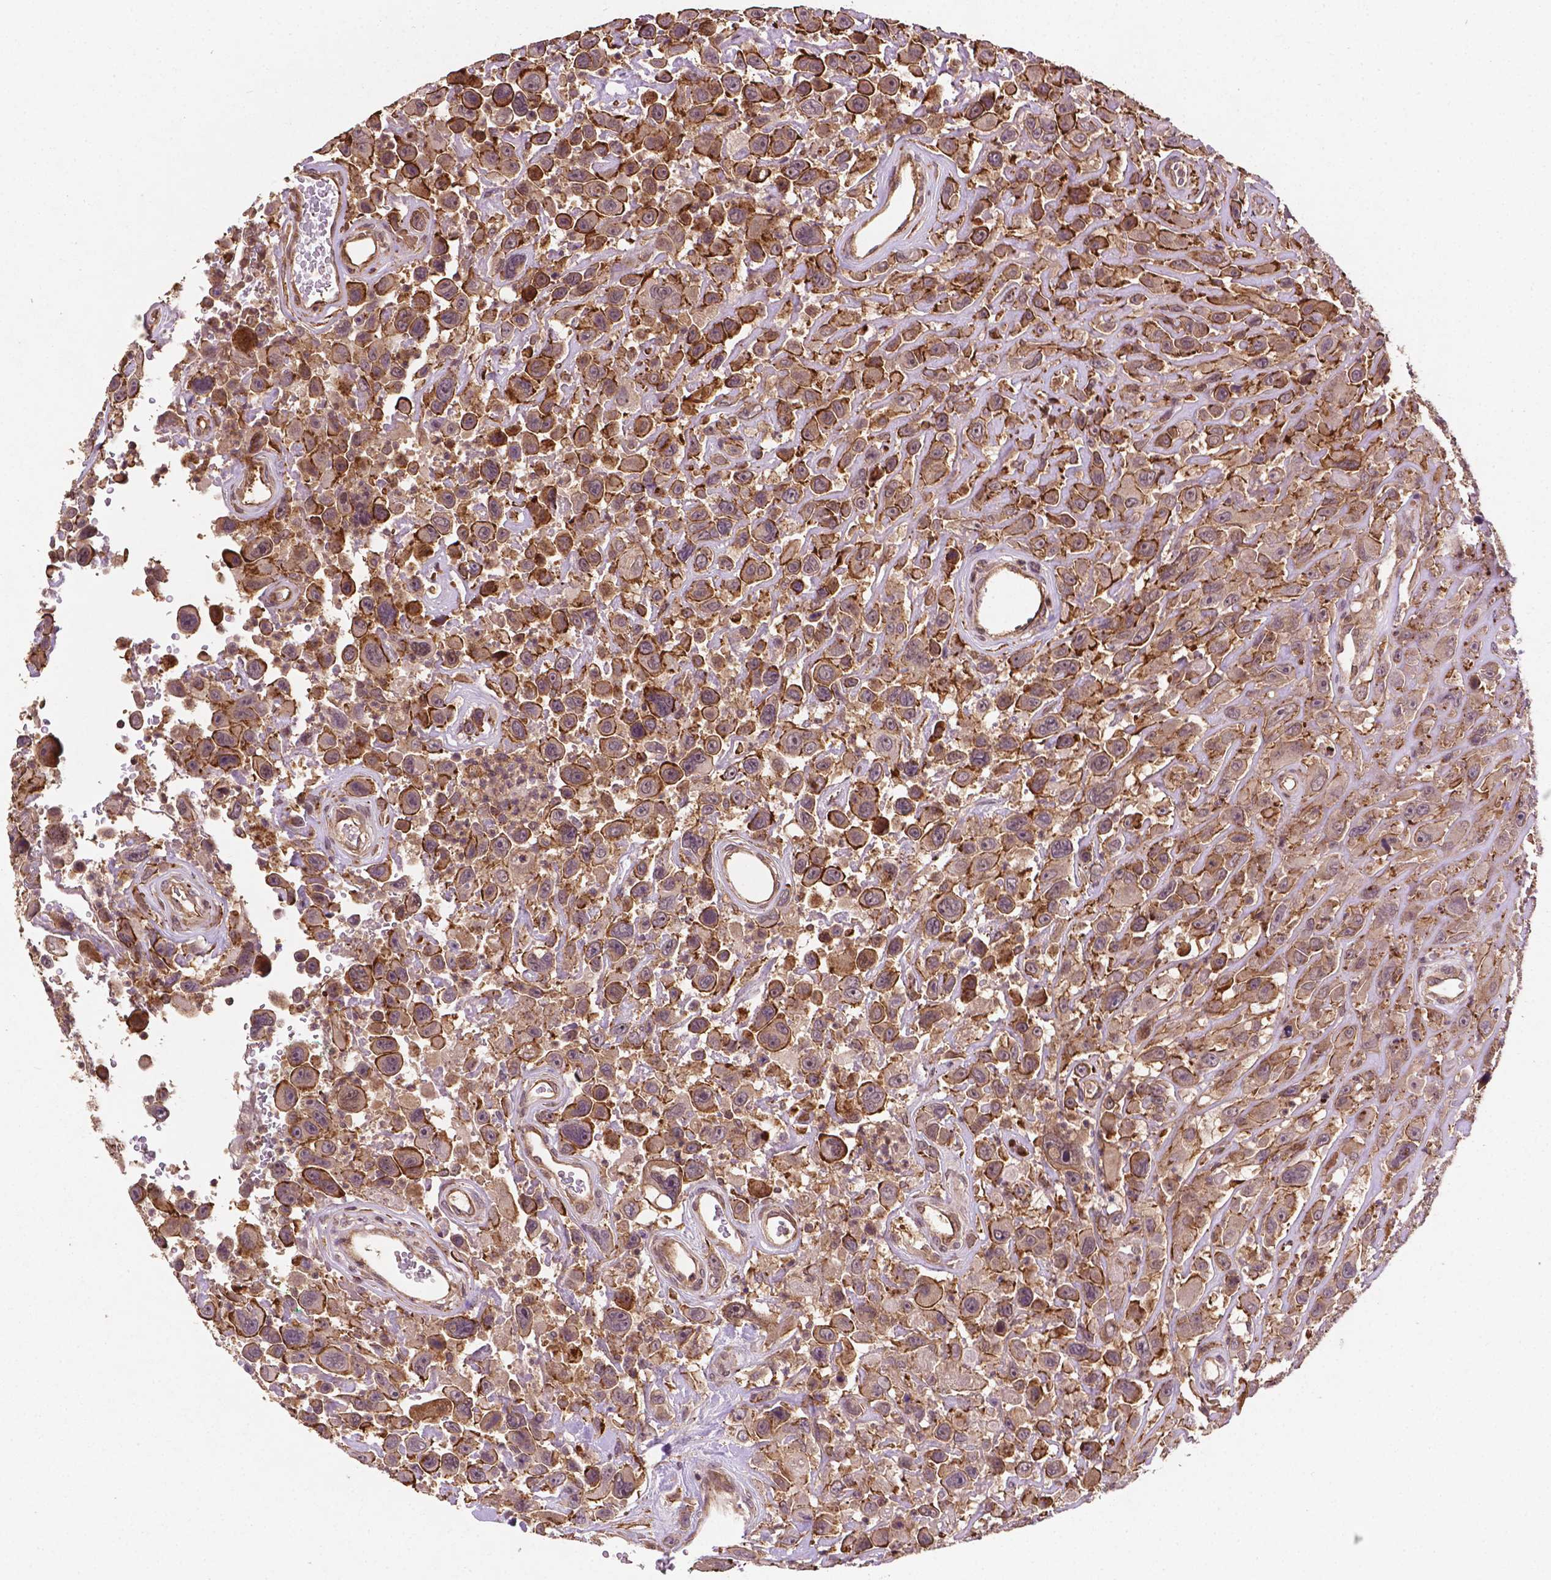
{"staining": {"intensity": "moderate", "quantity": ">75%", "location": "cytoplasmic/membranous"}, "tissue": "urothelial cancer", "cell_type": "Tumor cells", "image_type": "cancer", "snomed": [{"axis": "morphology", "description": "Urothelial carcinoma, High grade"}, {"axis": "topography", "description": "Urinary bladder"}], "caption": "Urothelial cancer was stained to show a protein in brown. There is medium levels of moderate cytoplasmic/membranous expression in approximately >75% of tumor cells. (IHC, brightfield microscopy, high magnification).", "gene": "ZMYND19", "patient": {"sex": "male", "age": 53}}